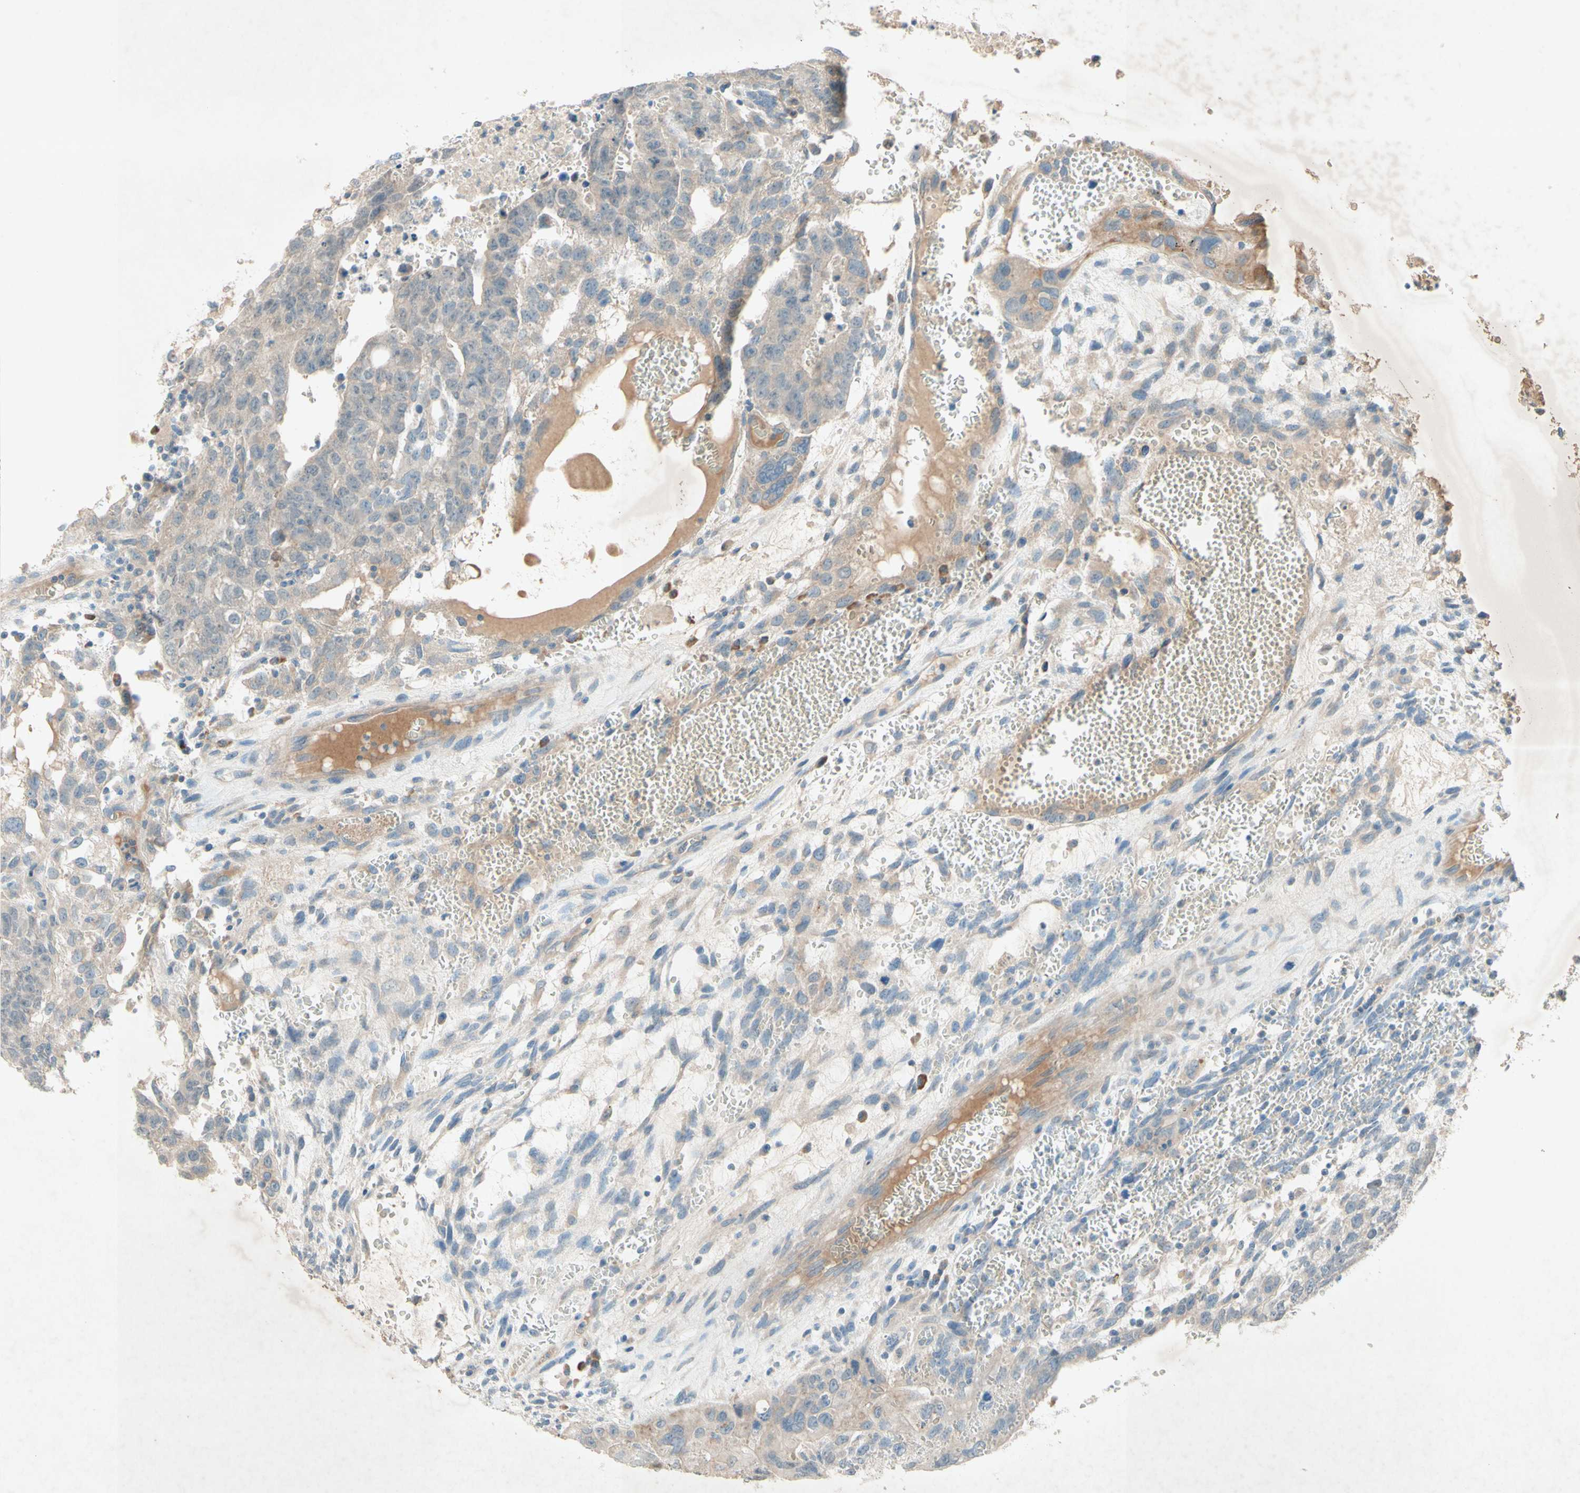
{"staining": {"intensity": "weak", "quantity": "25%-75%", "location": "cytoplasmic/membranous"}, "tissue": "testis cancer", "cell_type": "Tumor cells", "image_type": "cancer", "snomed": [{"axis": "morphology", "description": "Seminoma, NOS"}, {"axis": "morphology", "description": "Carcinoma, Embryonal, NOS"}, {"axis": "topography", "description": "Testis"}], "caption": "A micrograph showing weak cytoplasmic/membranous positivity in approximately 25%-75% of tumor cells in testis embryonal carcinoma, as visualized by brown immunohistochemical staining.", "gene": "IL2", "patient": {"sex": "male", "age": 52}}